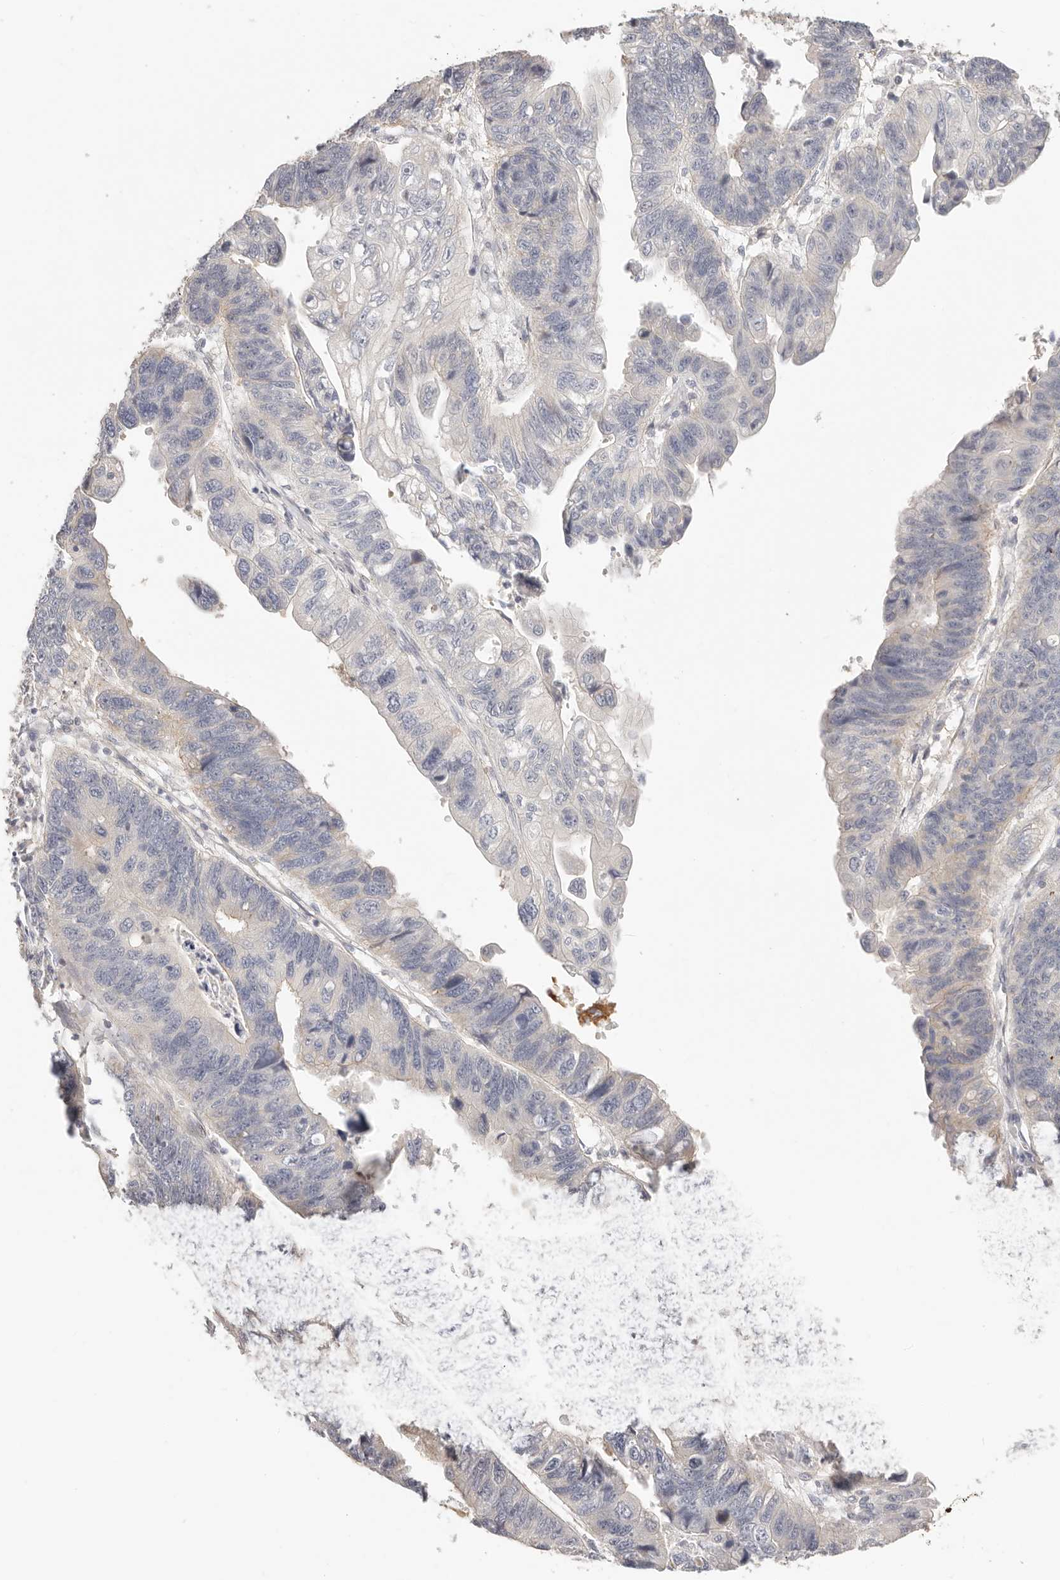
{"staining": {"intensity": "negative", "quantity": "none", "location": "none"}, "tissue": "stomach cancer", "cell_type": "Tumor cells", "image_type": "cancer", "snomed": [{"axis": "morphology", "description": "Adenocarcinoma, NOS"}, {"axis": "topography", "description": "Stomach"}], "caption": "Tumor cells are negative for protein expression in human stomach cancer.", "gene": "DTNBP1", "patient": {"sex": "male", "age": 59}}